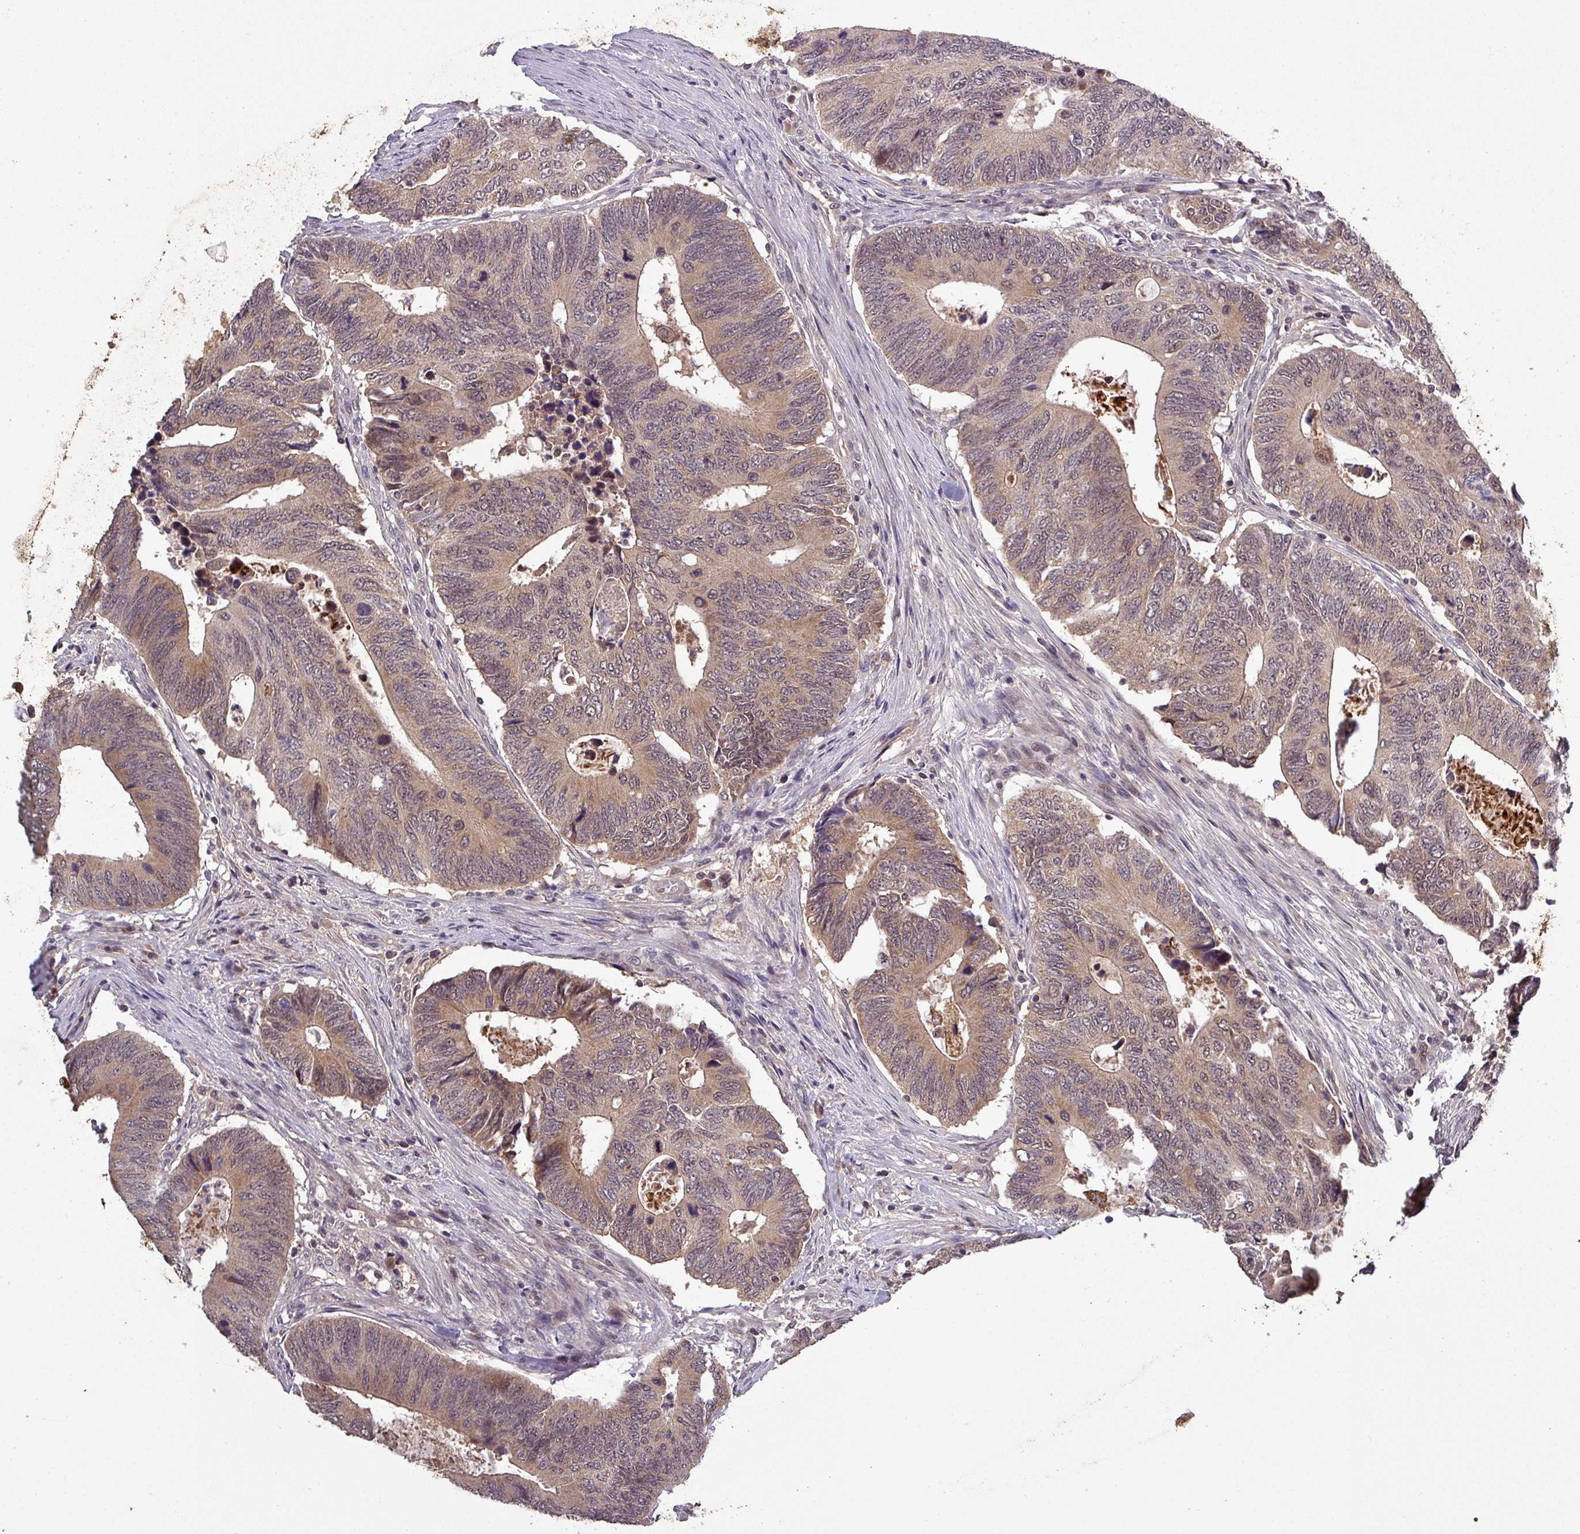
{"staining": {"intensity": "moderate", "quantity": ">75%", "location": "cytoplasmic/membranous,nuclear"}, "tissue": "colorectal cancer", "cell_type": "Tumor cells", "image_type": "cancer", "snomed": [{"axis": "morphology", "description": "Adenocarcinoma, NOS"}, {"axis": "topography", "description": "Colon"}], "caption": "A histopathology image of colorectal cancer (adenocarcinoma) stained for a protein shows moderate cytoplasmic/membranous and nuclear brown staining in tumor cells.", "gene": "PUS1", "patient": {"sex": "male", "age": 87}}